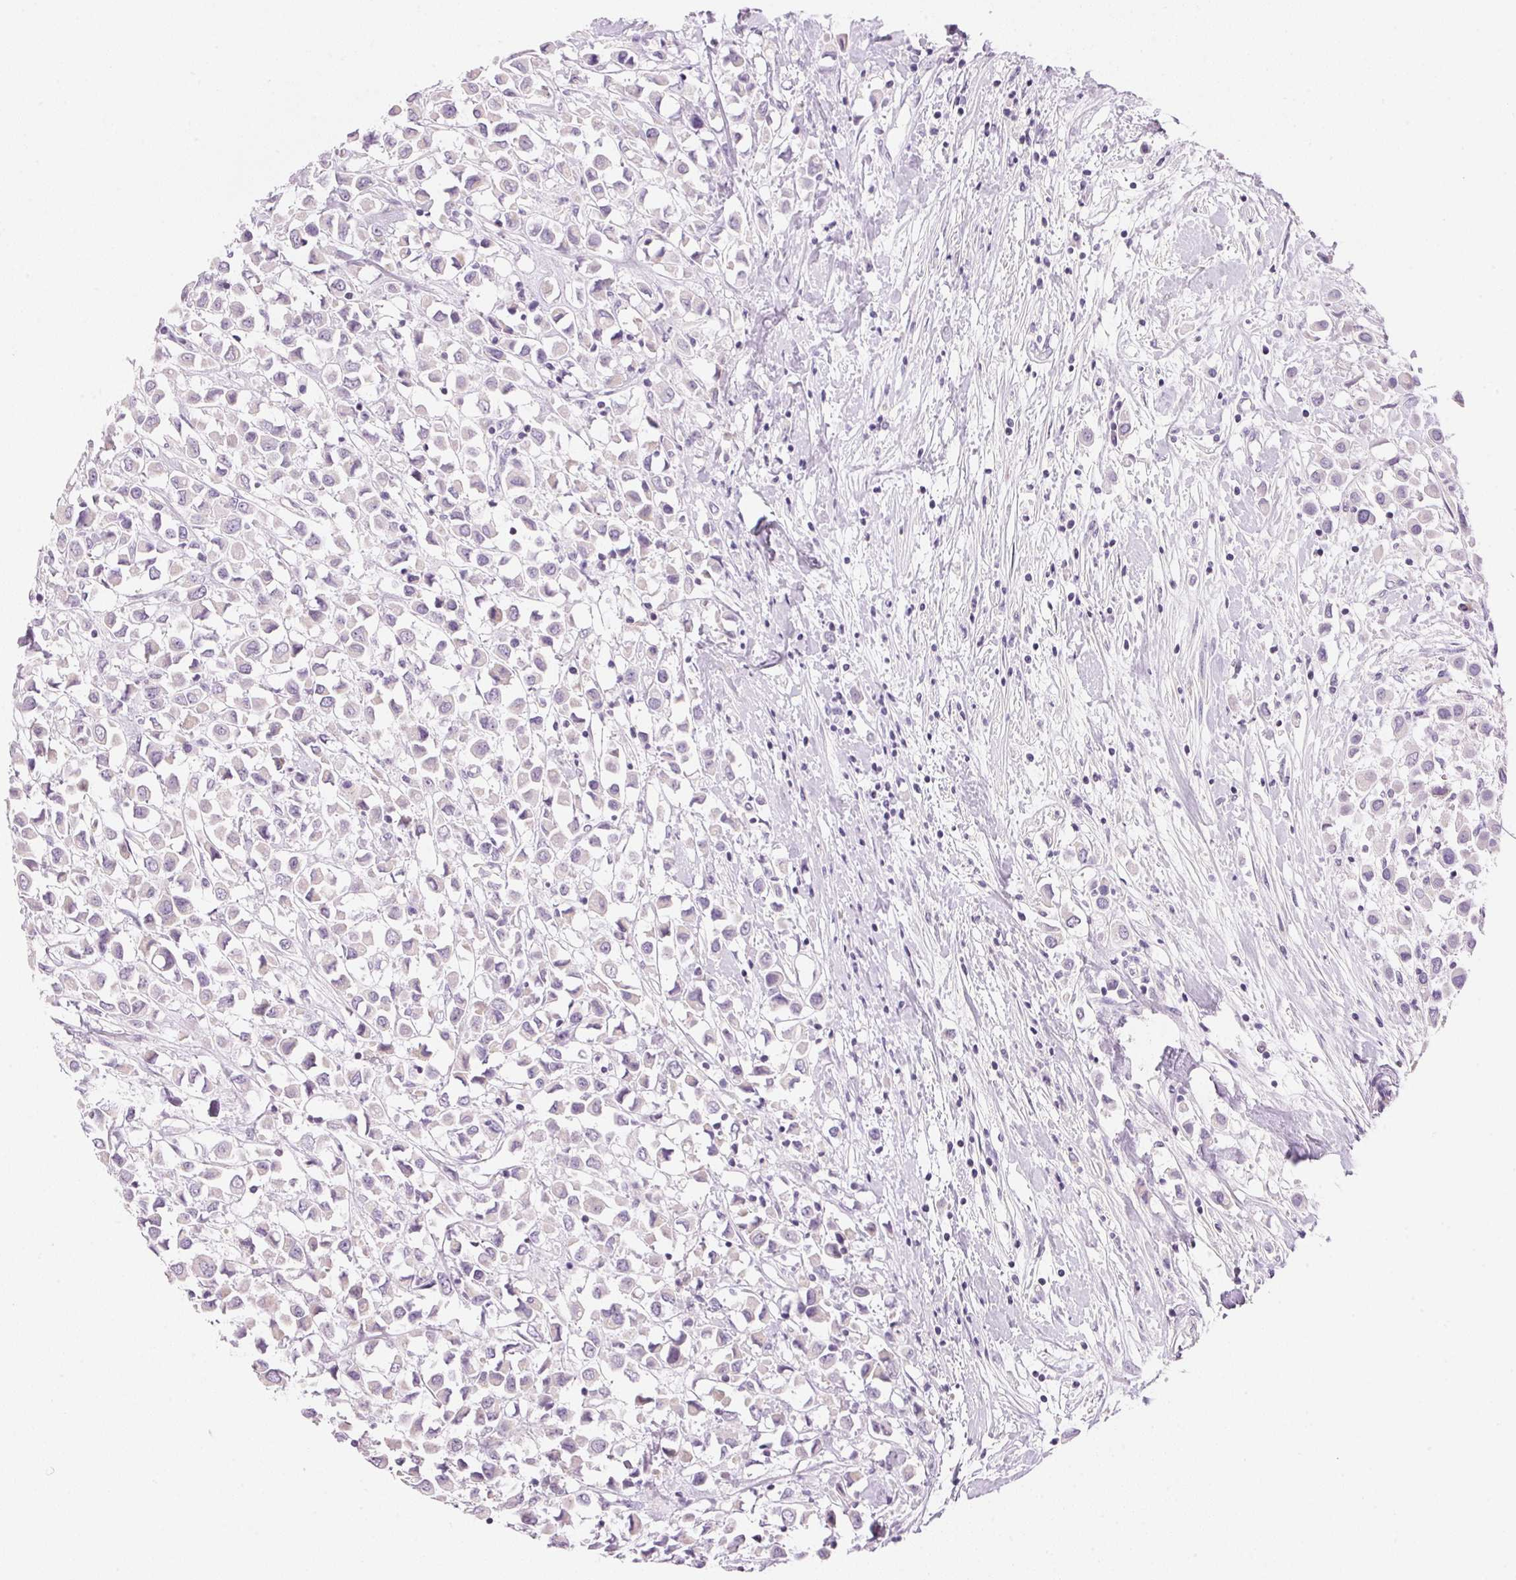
{"staining": {"intensity": "negative", "quantity": "none", "location": "none"}, "tissue": "breast cancer", "cell_type": "Tumor cells", "image_type": "cancer", "snomed": [{"axis": "morphology", "description": "Duct carcinoma"}, {"axis": "topography", "description": "Breast"}], "caption": "Histopathology image shows no significant protein staining in tumor cells of breast intraductal carcinoma.", "gene": "CYP11B1", "patient": {"sex": "female", "age": 61}}